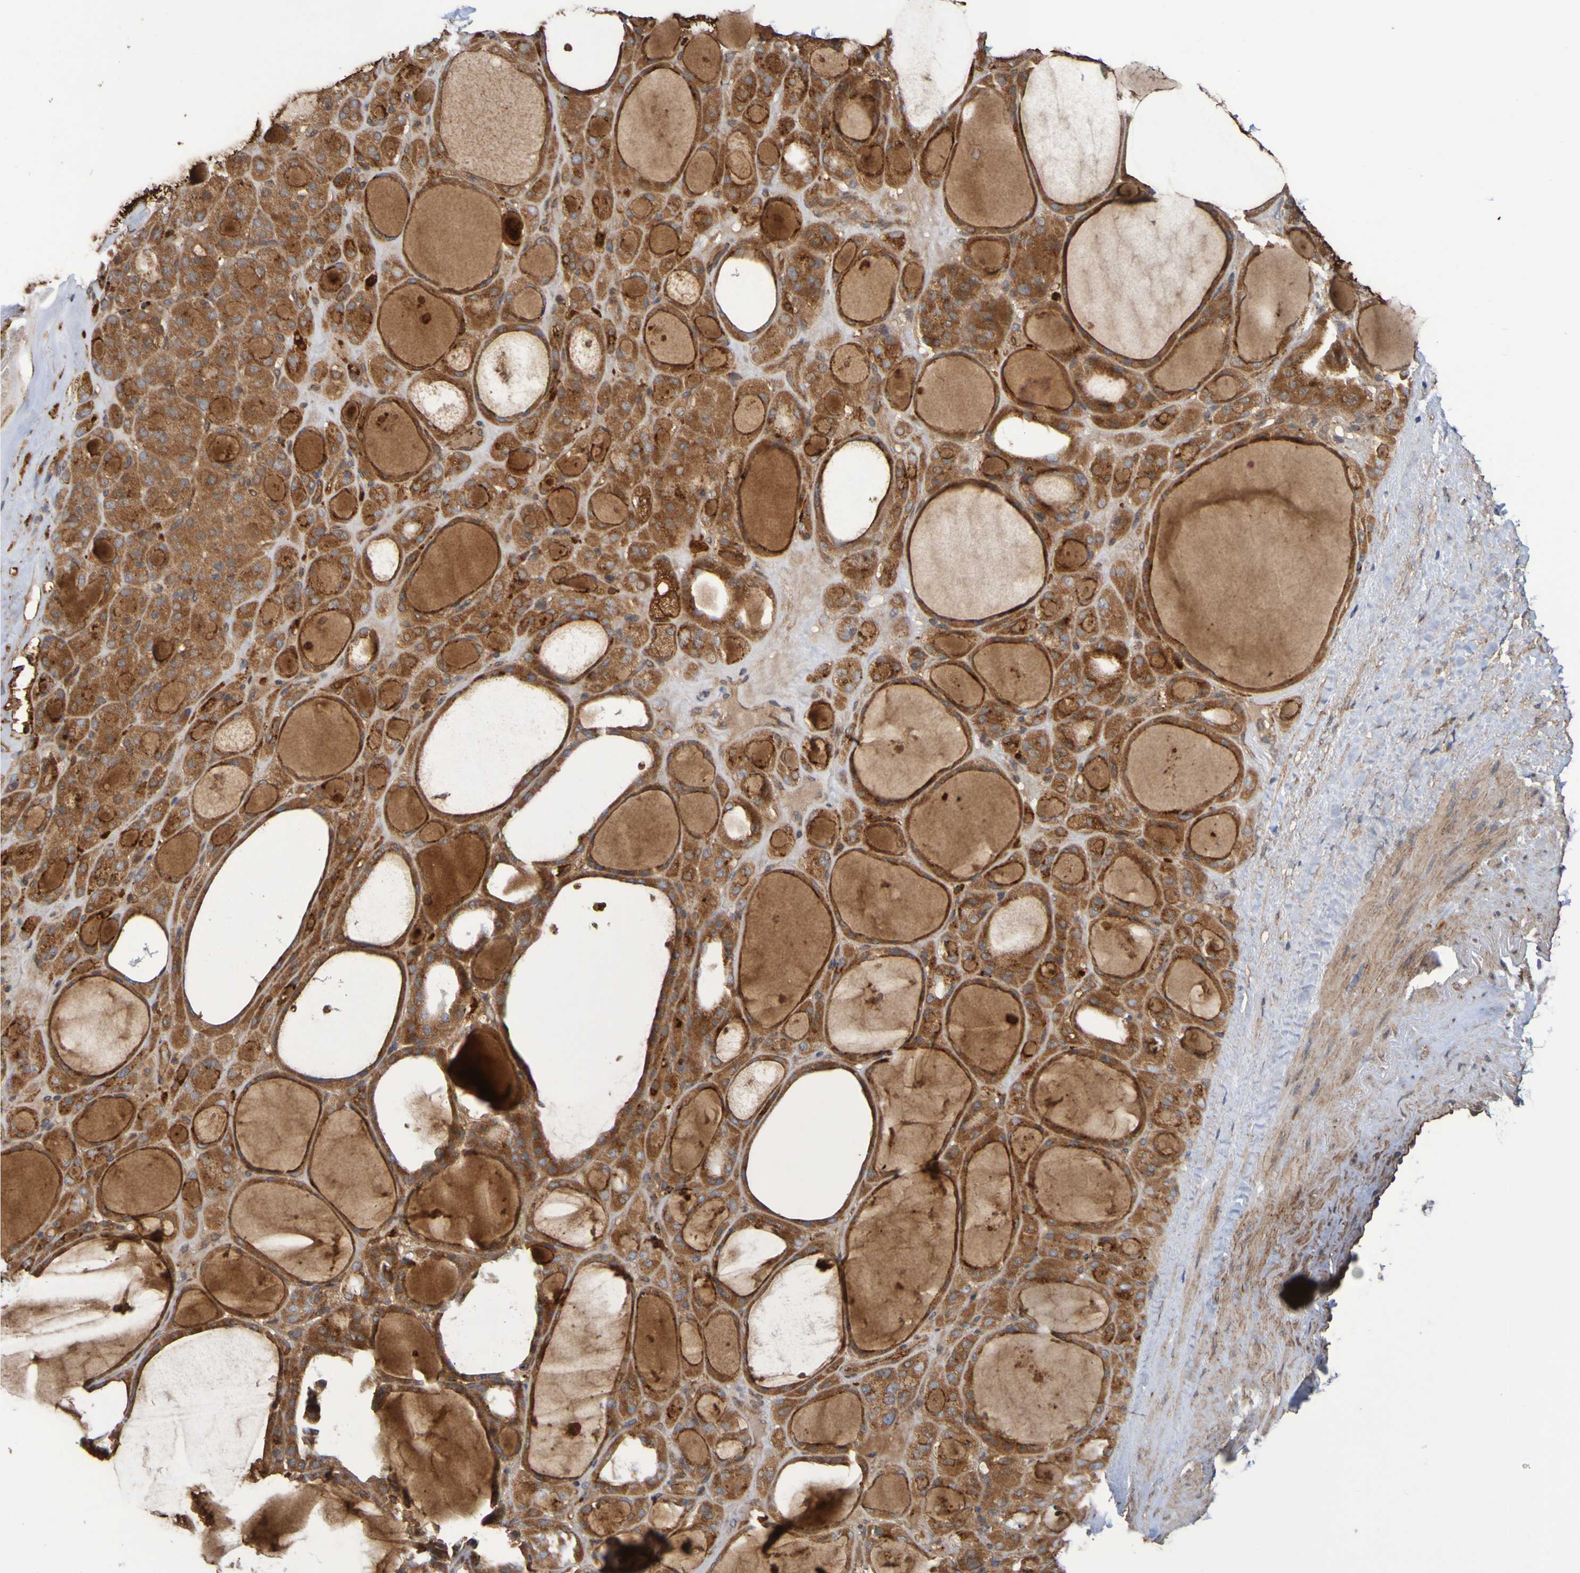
{"staining": {"intensity": "moderate", "quantity": ">75%", "location": "cytoplasmic/membranous"}, "tissue": "thyroid gland", "cell_type": "Glandular cells", "image_type": "normal", "snomed": [{"axis": "morphology", "description": "Normal tissue, NOS"}, {"axis": "morphology", "description": "Carcinoma, NOS"}, {"axis": "topography", "description": "Thyroid gland"}], "caption": "A brown stain shows moderate cytoplasmic/membranous positivity of a protein in glandular cells of benign human thyroid gland. (DAB = brown stain, brightfield microscopy at high magnification).", "gene": "UCN", "patient": {"sex": "female", "age": 86}}